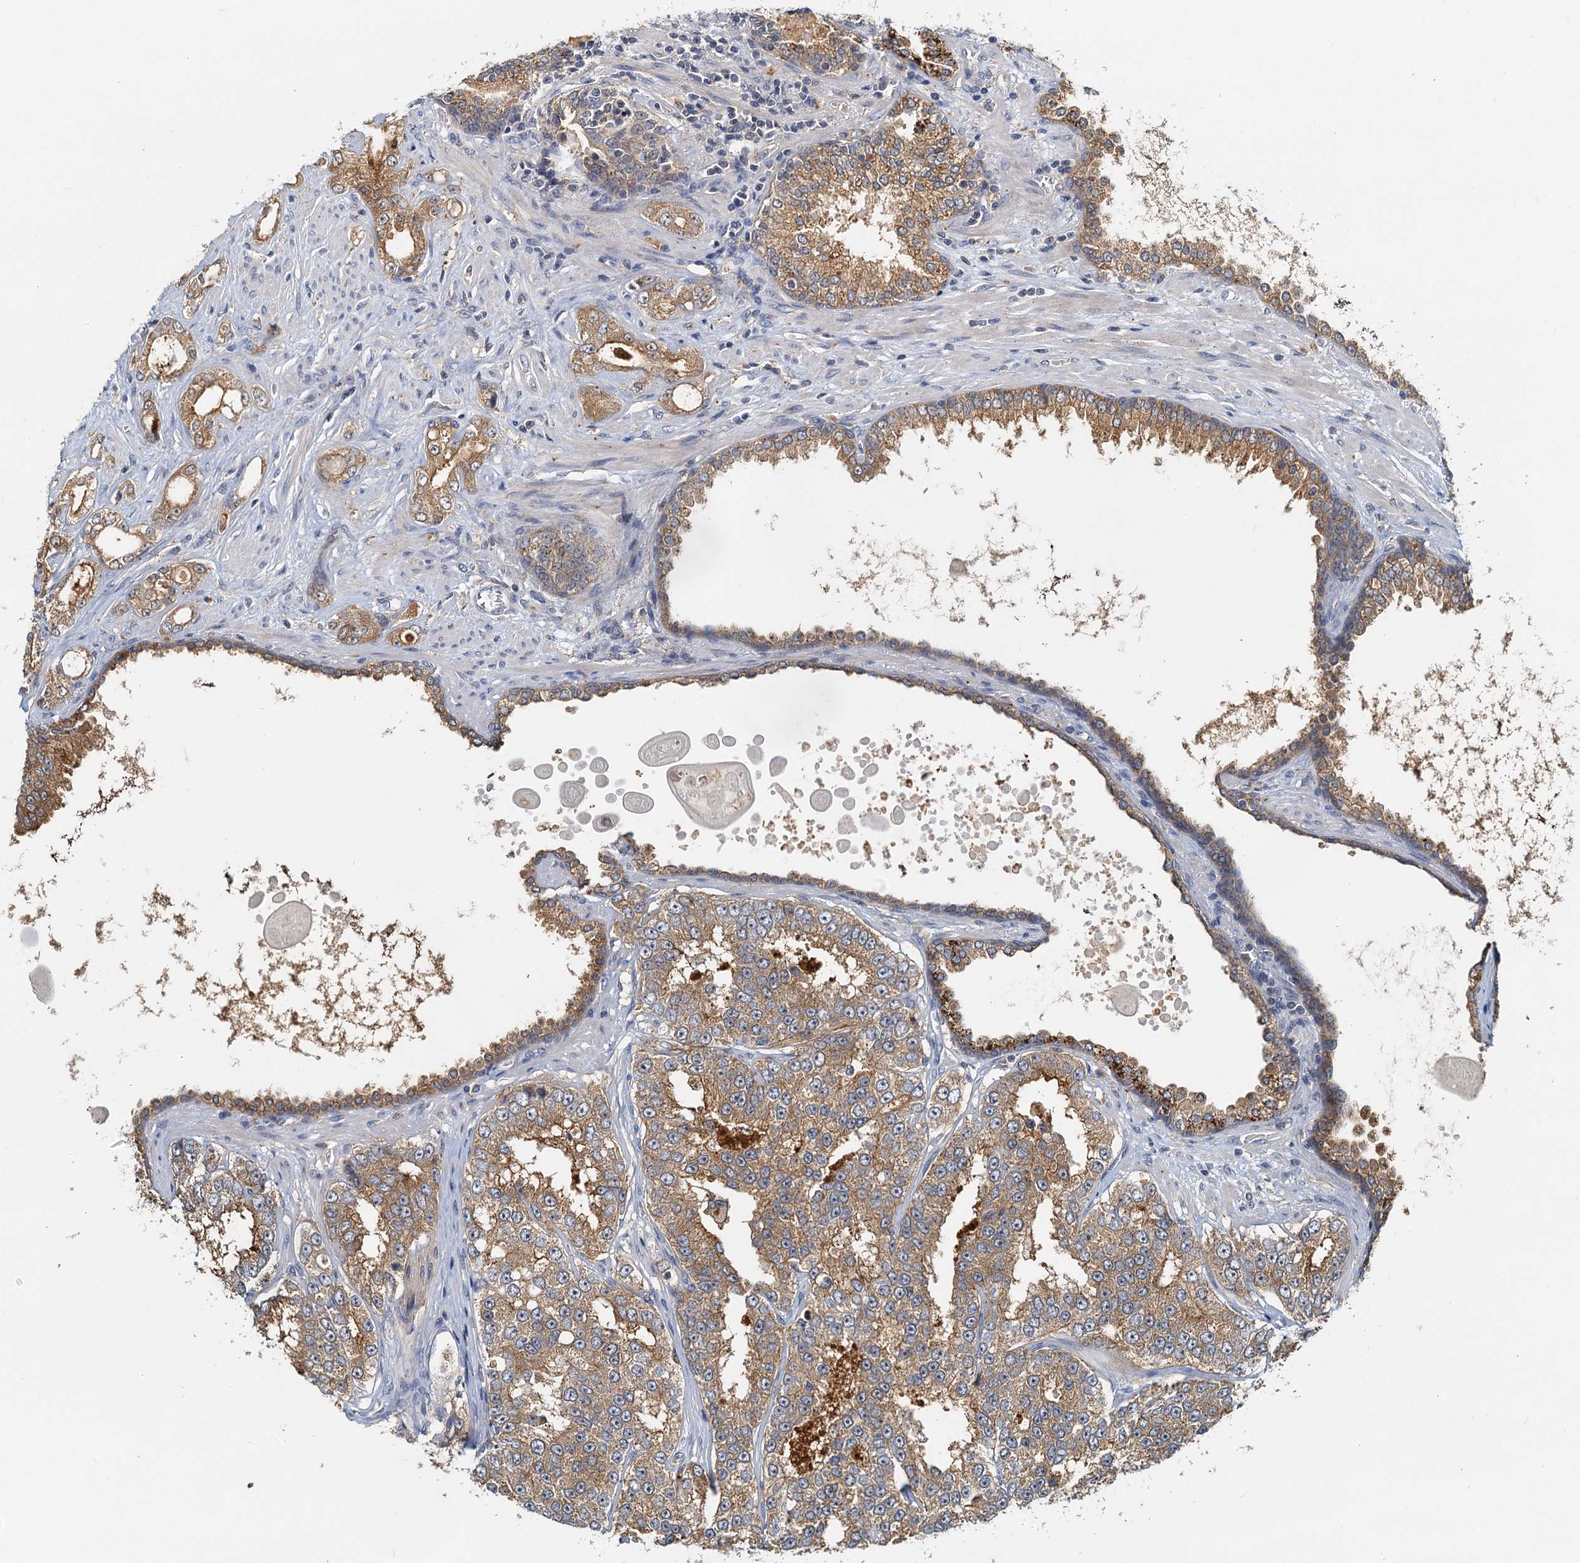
{"staining": {"intensity": "moderate", "quantity": ">75%", "location": "cytoplasmic/membranous"}, "tissue": "prostate cancer", "cell_type": "Tumor cells", "image_type": "cancer", "snomed": [{"axis": "morphology", "description": "Normal tissue, NOS"}, {"axis": "morphology", "description": "Adenocarcinoma, High grade"}, {"axis": "topography", "description": "Prostate"}], "caption": "Protein staining by immunohistochemistry (IHC) shows moderate cytoplasmic/membranous positivity in about >75% of tumor cells in prostate high-grade adenocarcinoma. (Stains: DAB (3,3'-diaminobenzidine) in brown, nuclei in blue, Microscopy: brightfield microscopy at high magnification).", "gene": "TOLLIP", "patient": {"sex": "male", "age": 83}}